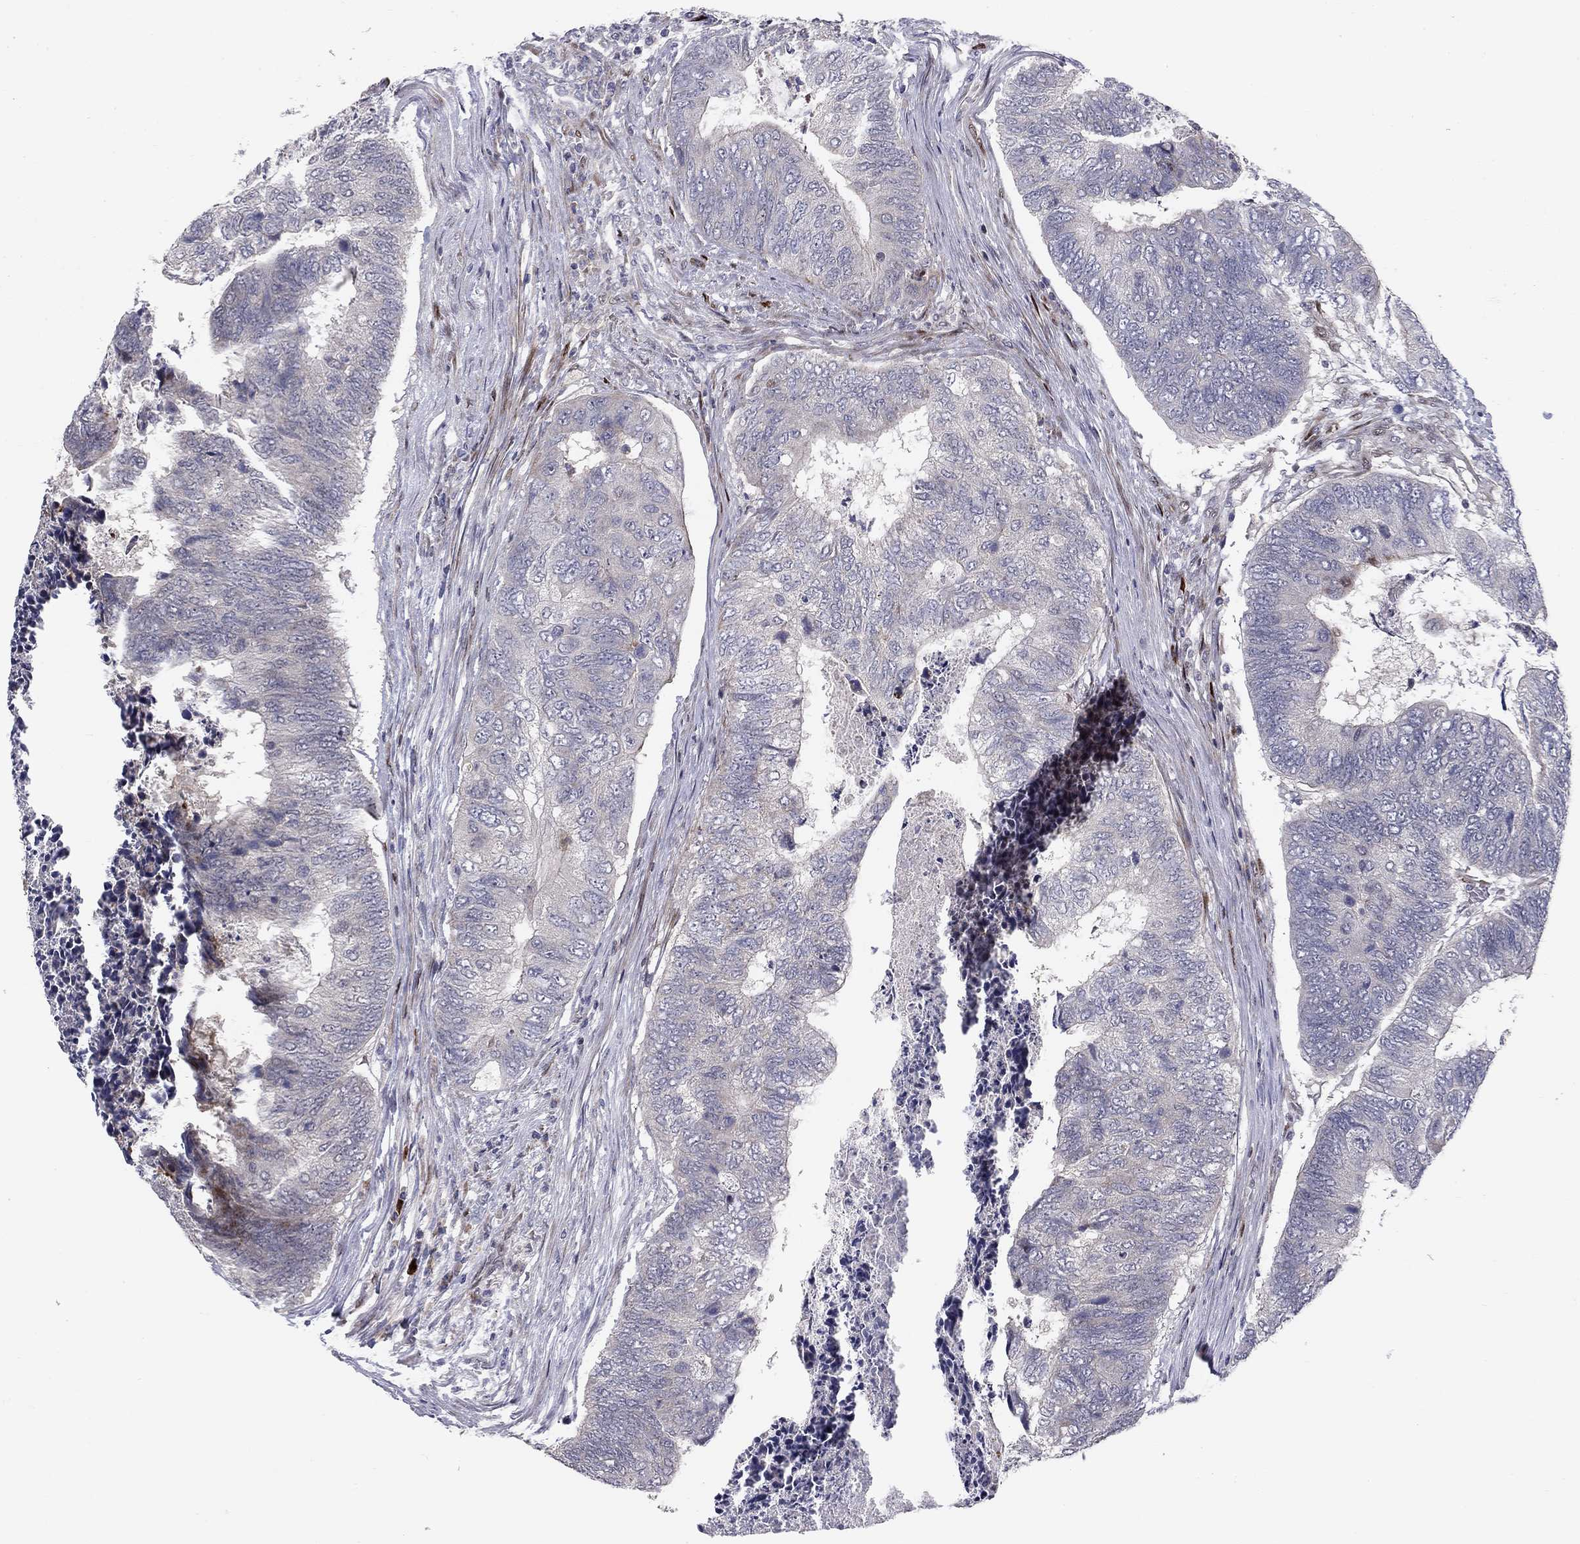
{"staining": {"intensity": "negative", "quantity": "none", "location": "none"}, "tissue": "colorectal cancer", "cell_type": "Tumor cells", "image_type": "cancer", "snomed": [{"axis": "morphology", "description": "Adenocarcinoma, NOS"}, {"axis": "topography", "description": "Colon"}], "caption": "High power microscopy image of an immunohistochemistry (IHC) photomicrograph of colorectal adenocarcinoma, revealing no significant positivity in tumor cells.", "gene": "MIOS", "patient": {"sex": "female", "age": 67}}